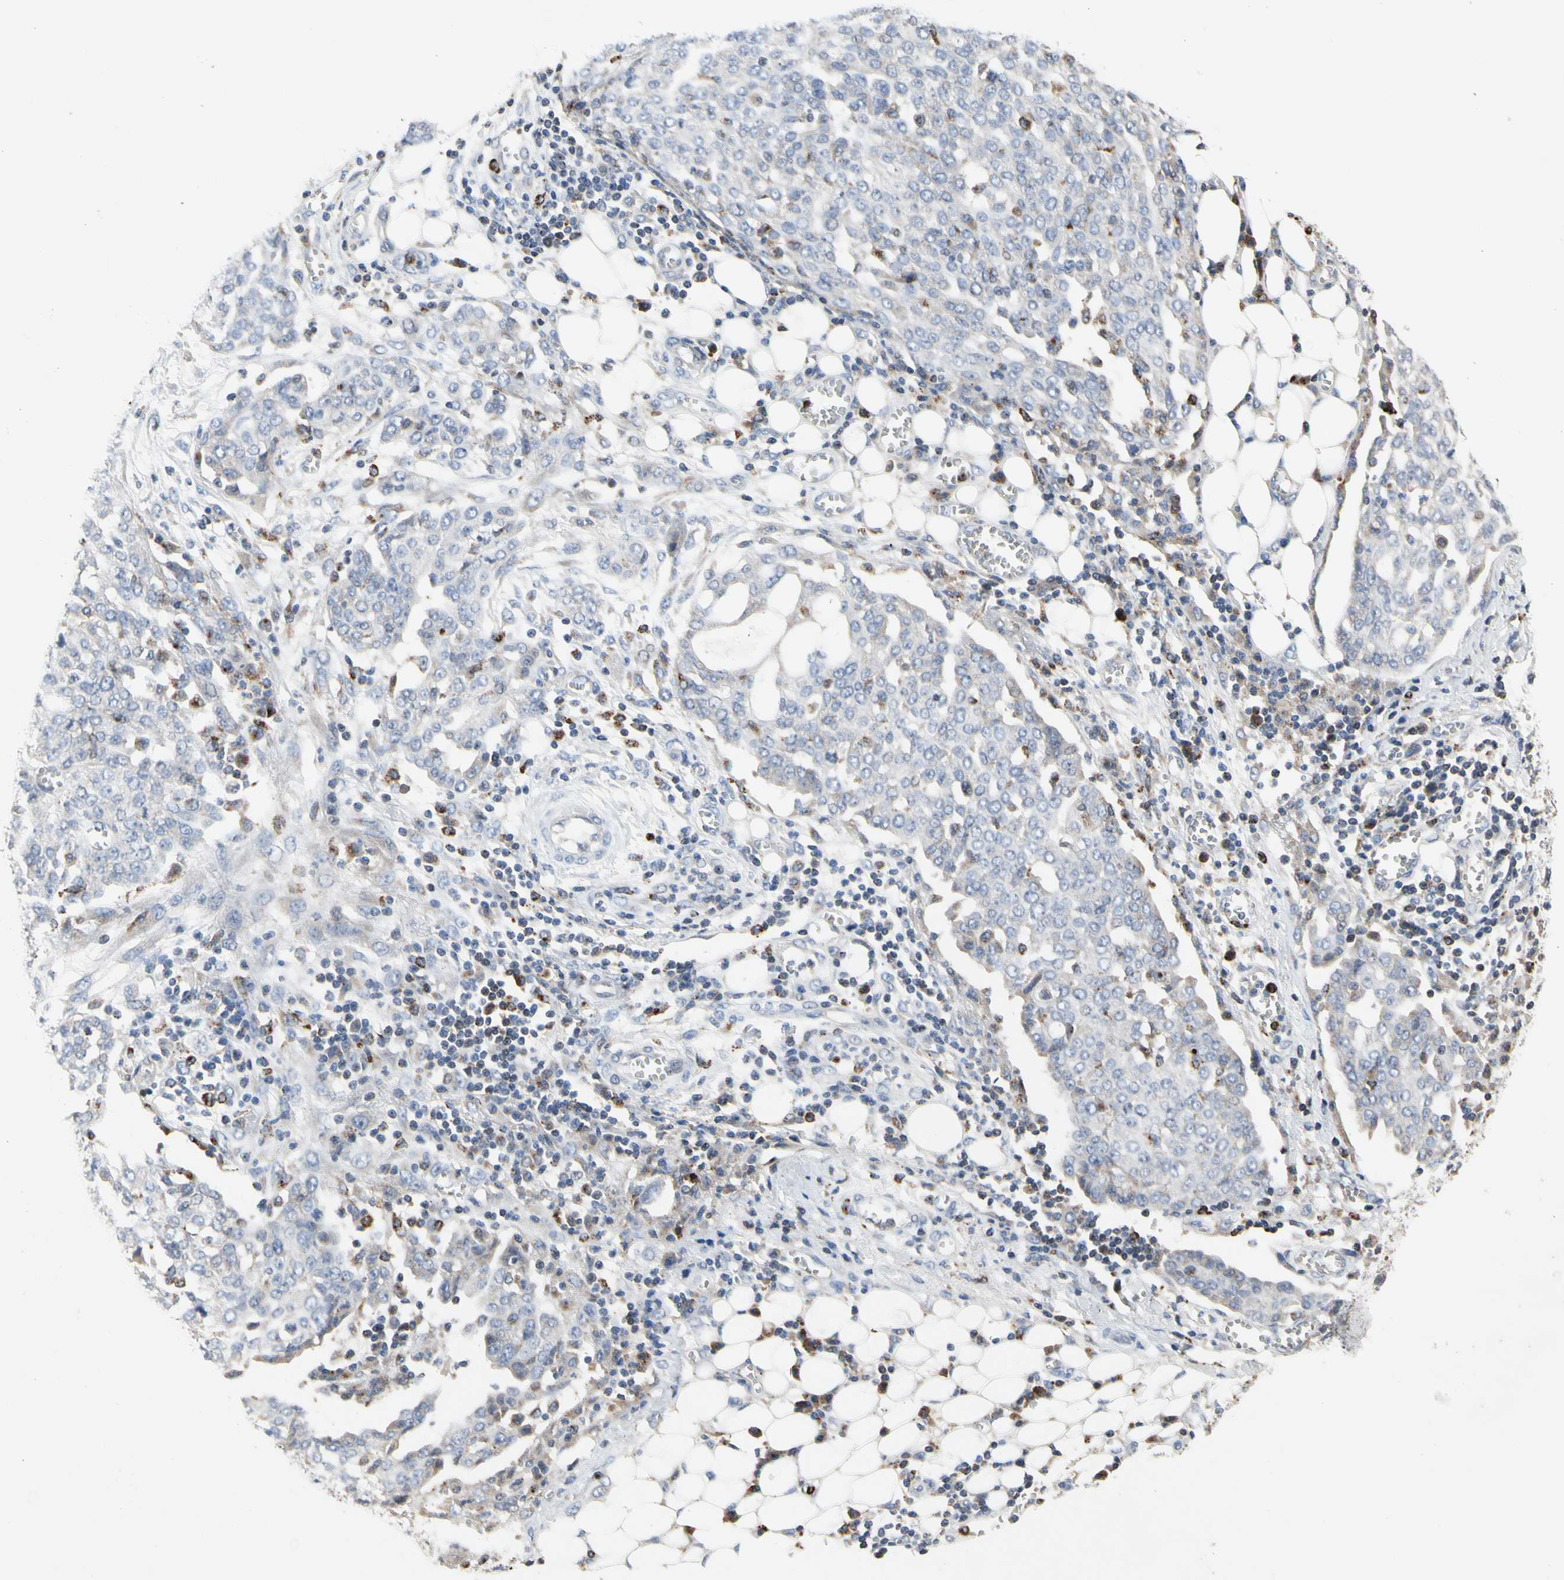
{"staining": {"intensity": "weak", "quantity": "<25%", "location": "cytoplasmic/membranous"}, "tissue": "ovarian cancer", "cell_type": "Tumor cells", "image_type": "cancer", "snomed": [{"axis": "morphology", "description": "Cystadenocarcinoma, serous, NOS"}, {"axis": "topography", "description": "Soft tissue"}, {"axis": "topography", "description": "Ovary"}], "caption": "IHC of human ovarian cancer demonstrates no positivity in tumor cells.", "gene": "ADA2", "patient": {"sex": "female", "age": 57}}